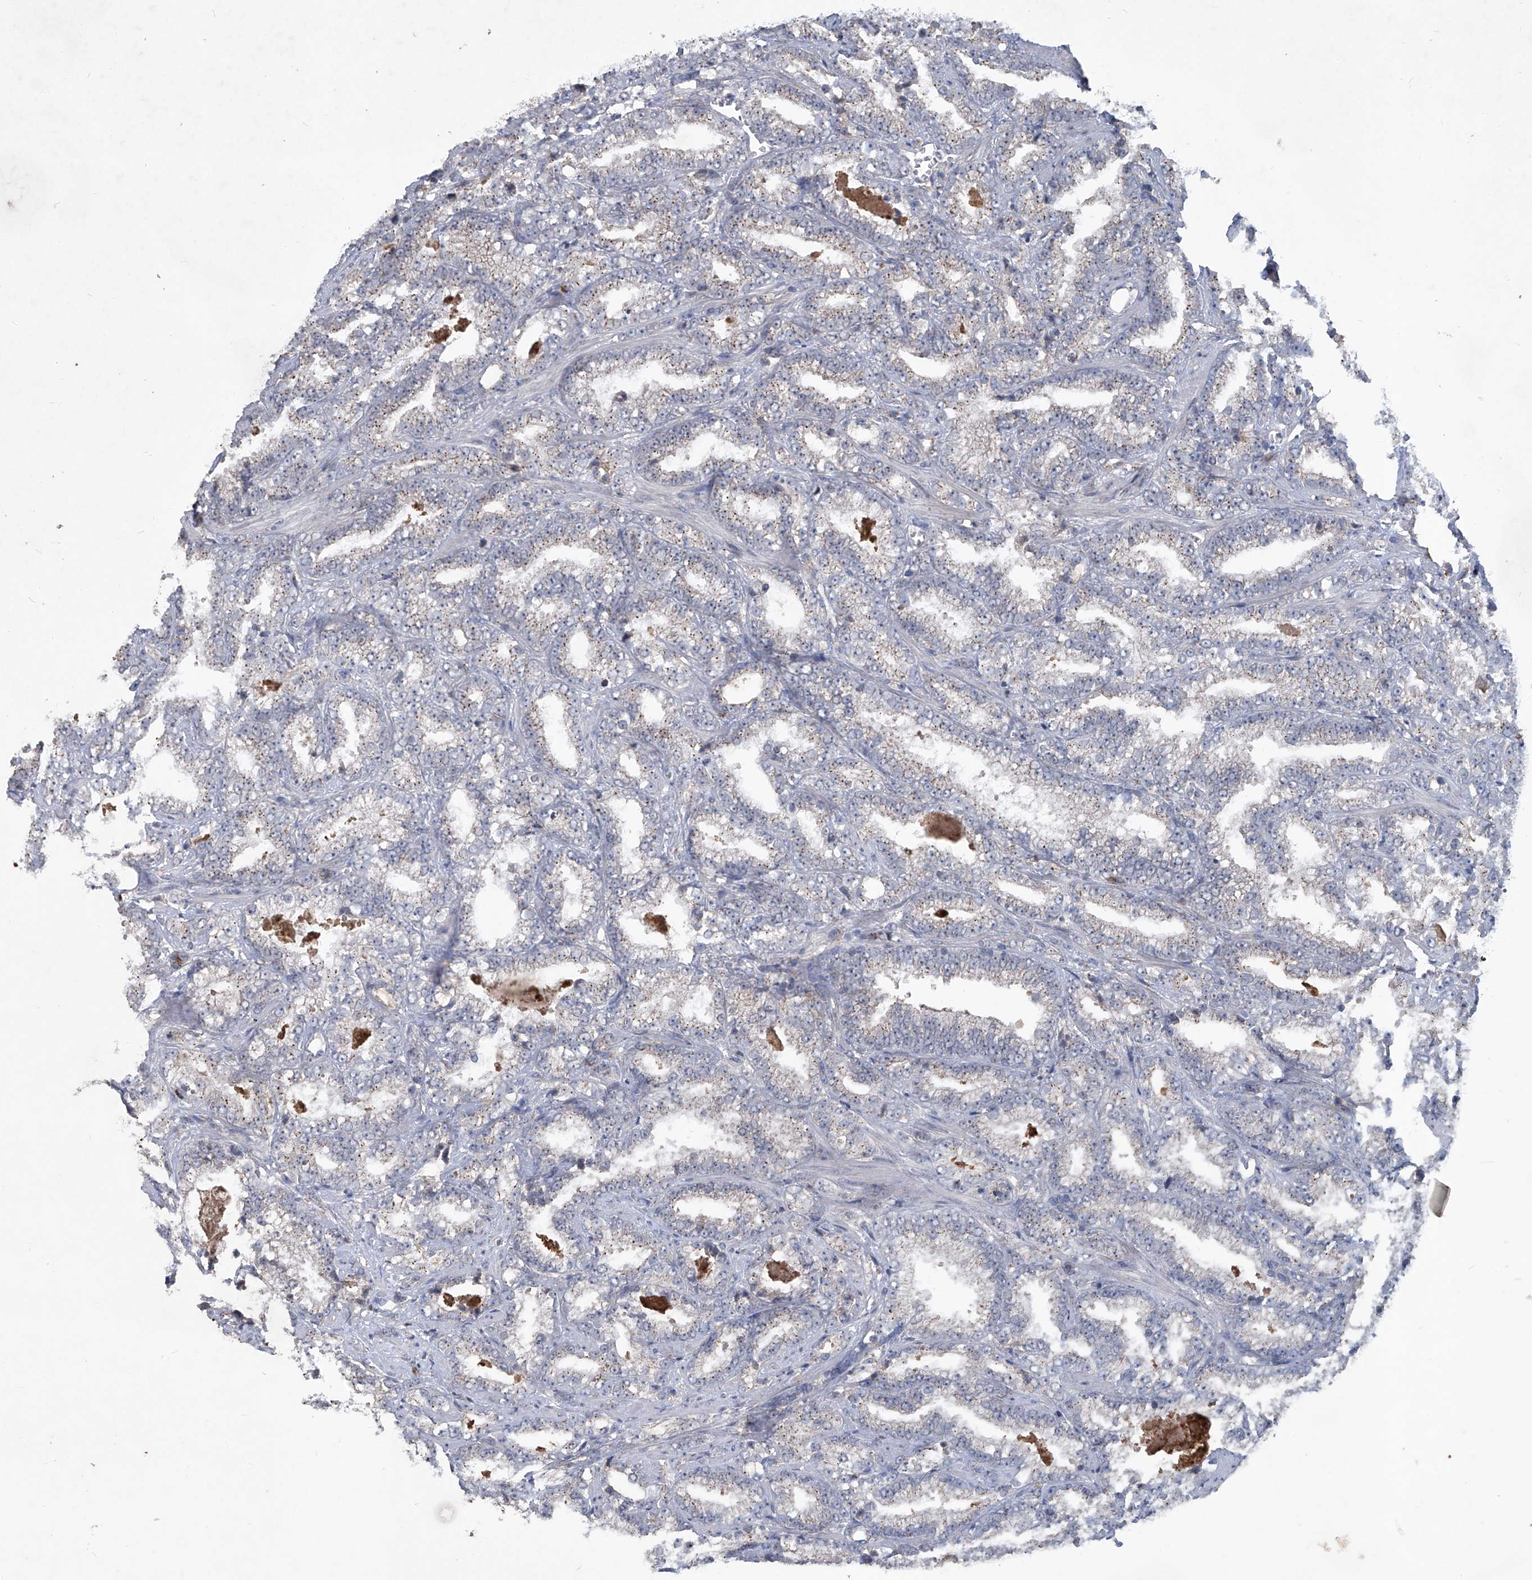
{"staining": {"intensity": "negative", "quantity": "none", "location": "none"}, "tissue": "prostate cancer", "cell_type": "Tumor cells", "image_type": "cancer", "snomed": [{"axis": "morphology", "description": "Adenocarcinoma, High grade"}, {"axis": "topography", "description": "Prostate and seminal vesicle, NOS"}], "caption": "DAB (3,3'-diaminobenzidine) immunohistochemical staining of human prostate adenocarcinoma (high-grade) displays no significant expression in tumor cells.", "gene": "PCSK5", "patient": {"sex": "male", "age": 67}}